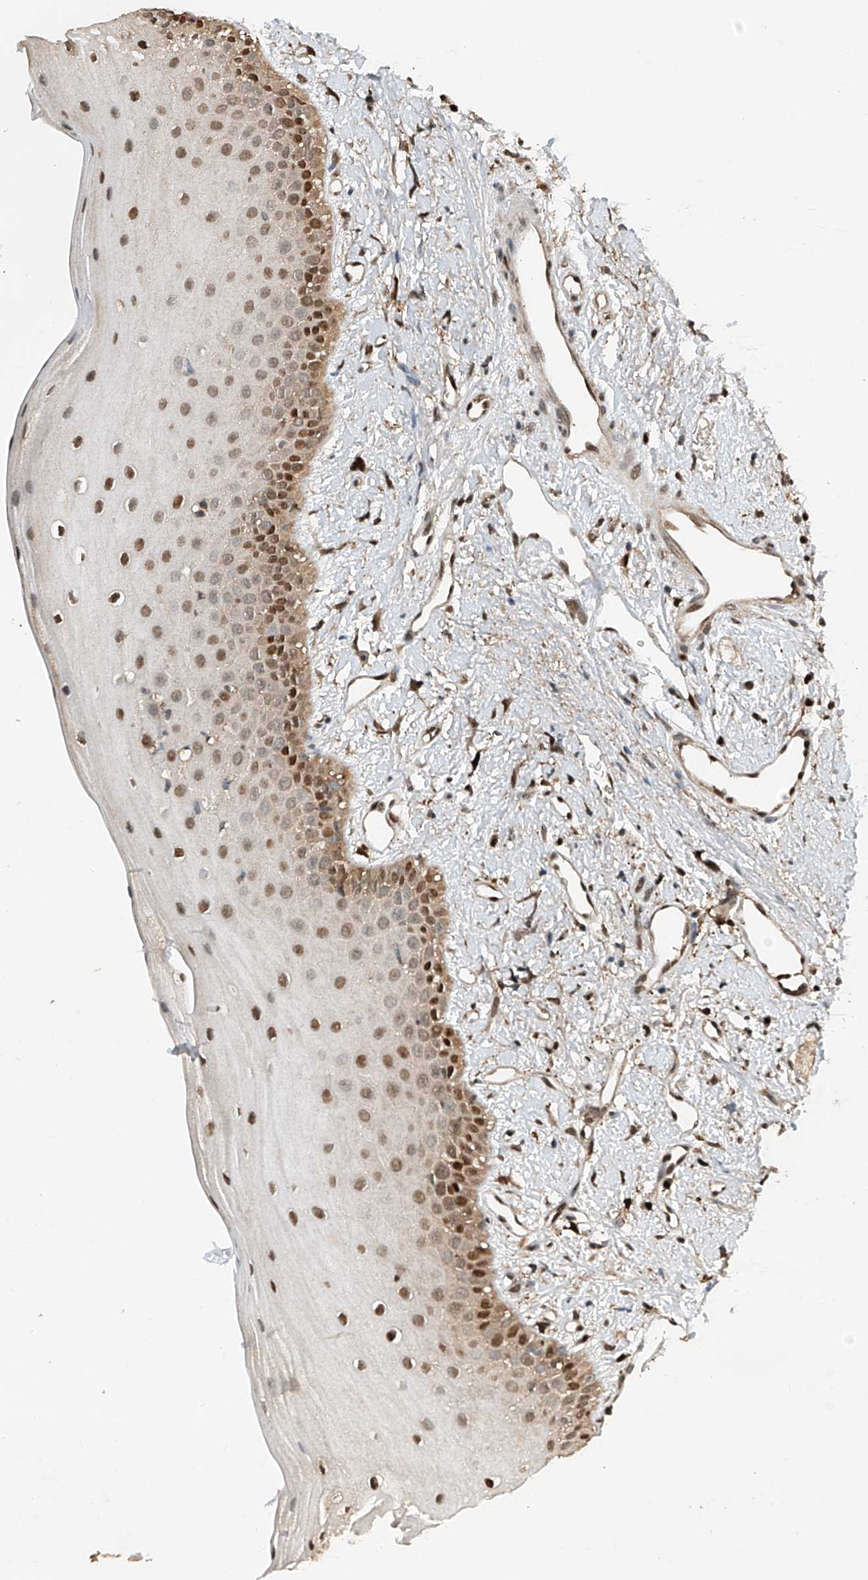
{"staining": {"intensity": "moderate", "quantity": ">75%", "location": "cytoplasmic/membranous,nuclear"}, "tissue": "oral mucosa", "cell_type": "Squamous epithelial cells", "image_type": "normal", "snomed": [{"axis": "morphology", "description": "Normal tissue, NOS"}, {"axis": "topography", "description": "Oral tissue"}], "caption": "There is medium levels of moderate cytoplasmic/membranous,nuclear positivity in squamous epithelial cells of unremarkable oral mucosa, as demonstrated by immunohistochemical staining (brown color).", "gene": "RMND1", "patient": {"sex": "female", "age": 63}}